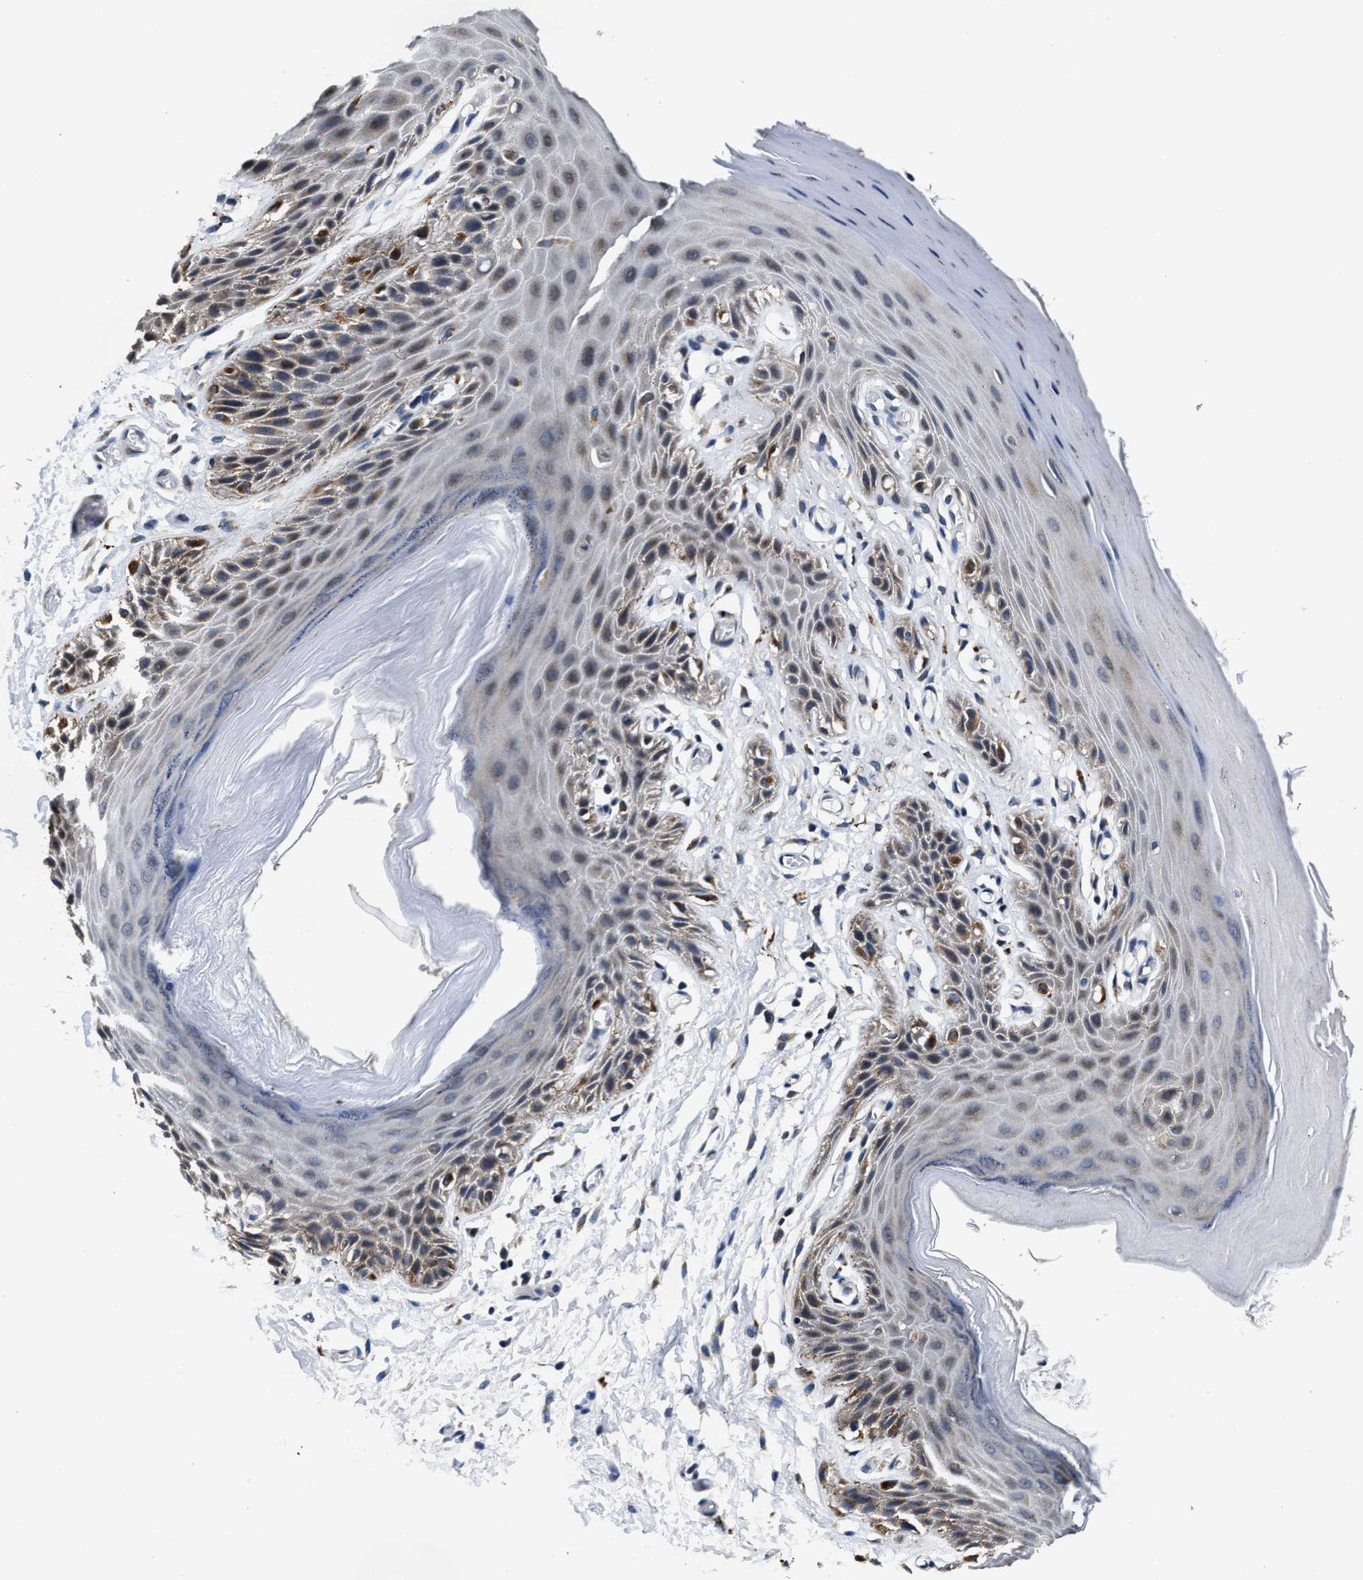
{"staining": {"intensity": "moderate", "quantity": "<25%", "location": "cytoplasmic/membranous"}, "tissue": "skin", "cell_type": "Epidermal cells", "image_type": "normal", "snomed": [{"axis": "morphology", "description": "Normal tissue, NOS"}, {"axis": "topography", "description": "Anal"}], "caption": "A high-resolution photomicrograph shows IHC staining of unremarkable skin, which exhibits moderate cytoplasmic/membranous staining in about <25% of epidermal cells.", "gene": "TMEM53", "patient": {"sex": "male", "age": 44}}